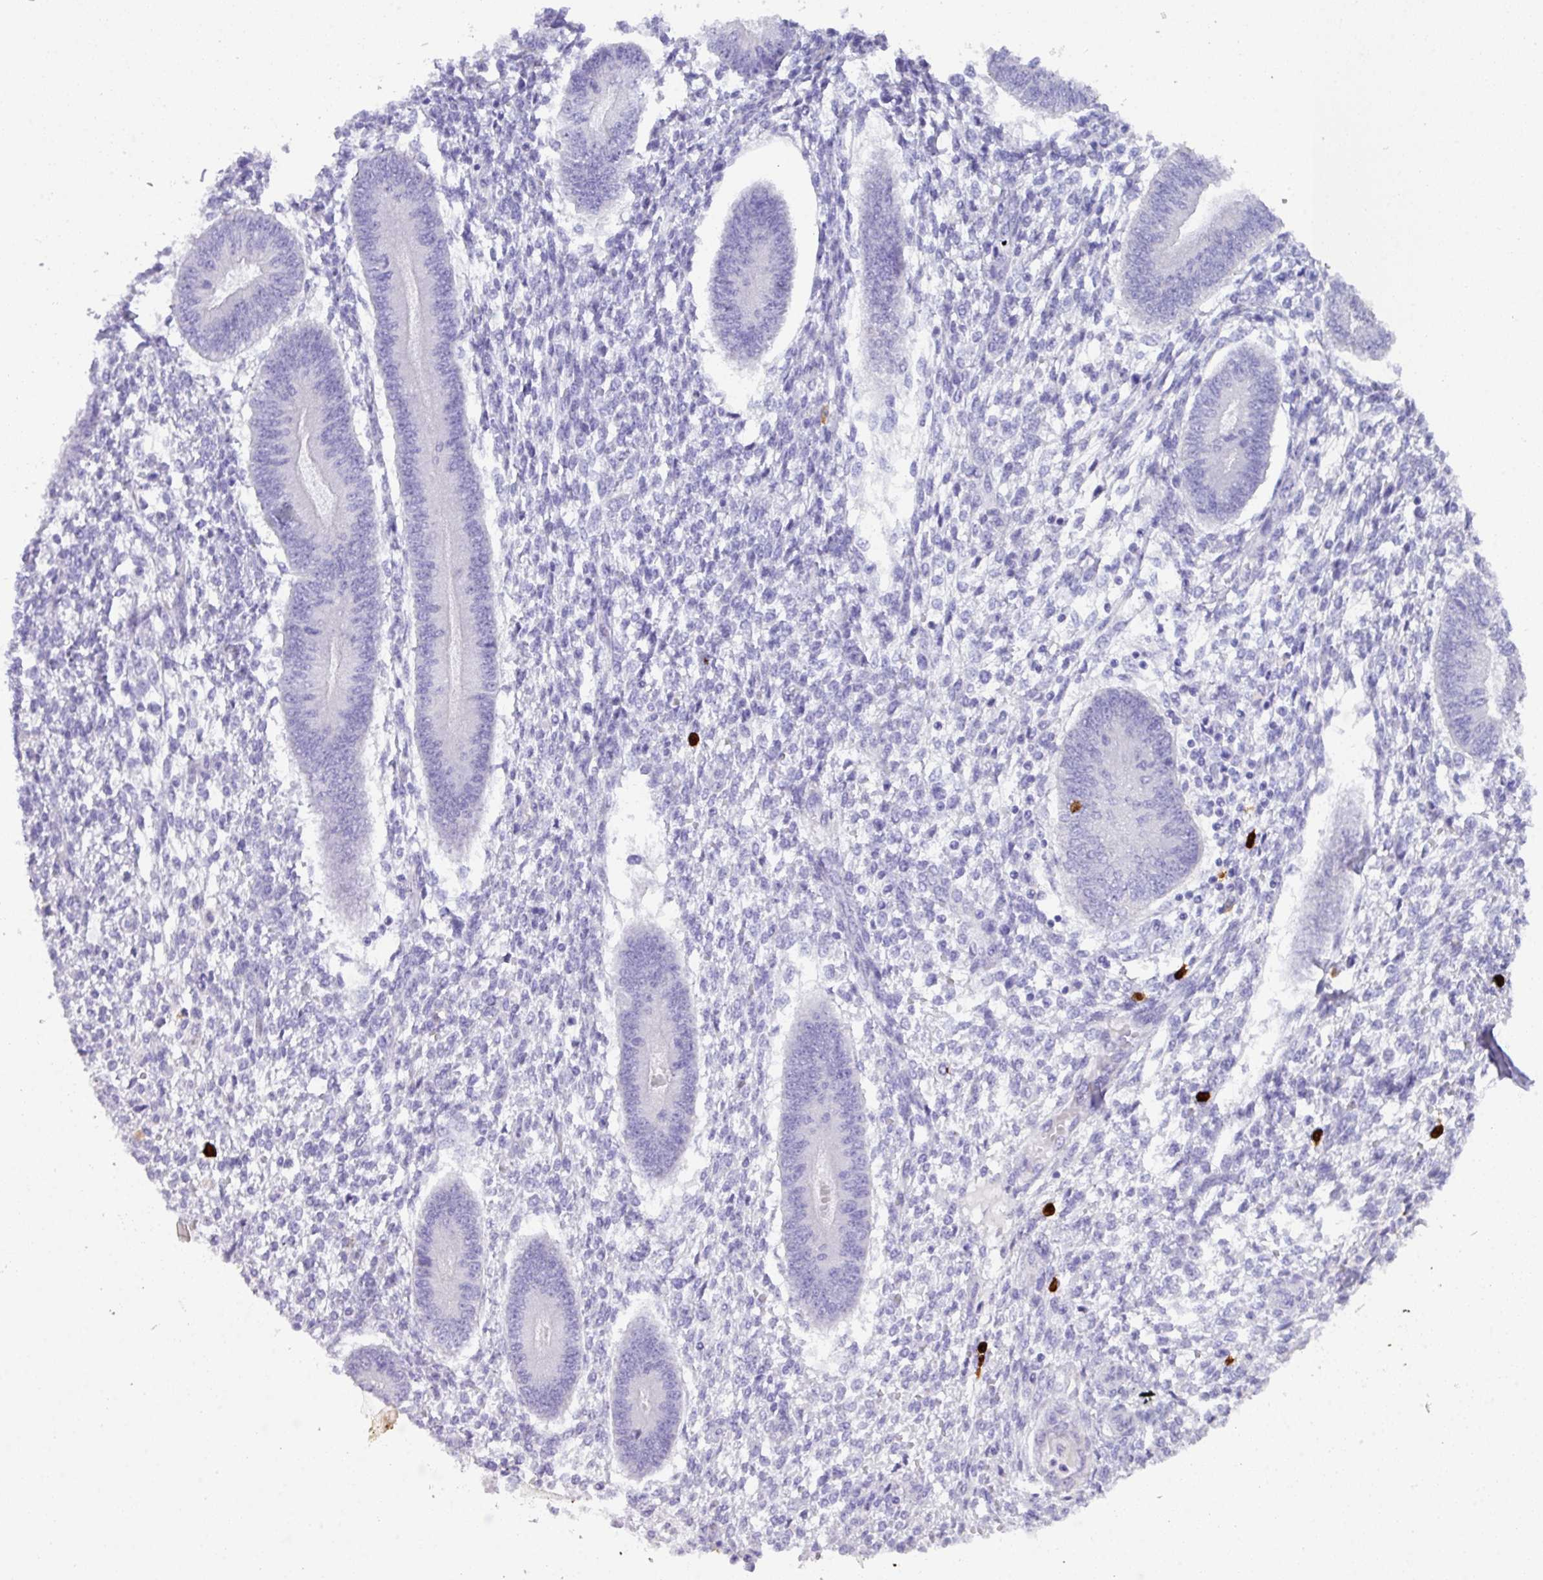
{"staining": {"intensity": "negative", "quantity": "none", "location": "none"}, "tissue": "endometrium", "cell_type": "Cells in endometrial stroma", "image_type": "normal", "snomed": [{"axis": "morphology", "description": "Normal tissue, NOS"}, {"axis": "topography", "description": "Endometrium"}], "caption": "Cells in endometrial stroma show no significant staining in normal endometrium. (Stains: DAB (3,3'-diaminobenzidine) immunohistochemistry (IHC) with hematoxylin counter stain, Microscopy: brightfield microscopy at high magnification).", "gene": "MRM2", "patient": {"sex": "female", "age": 49}}